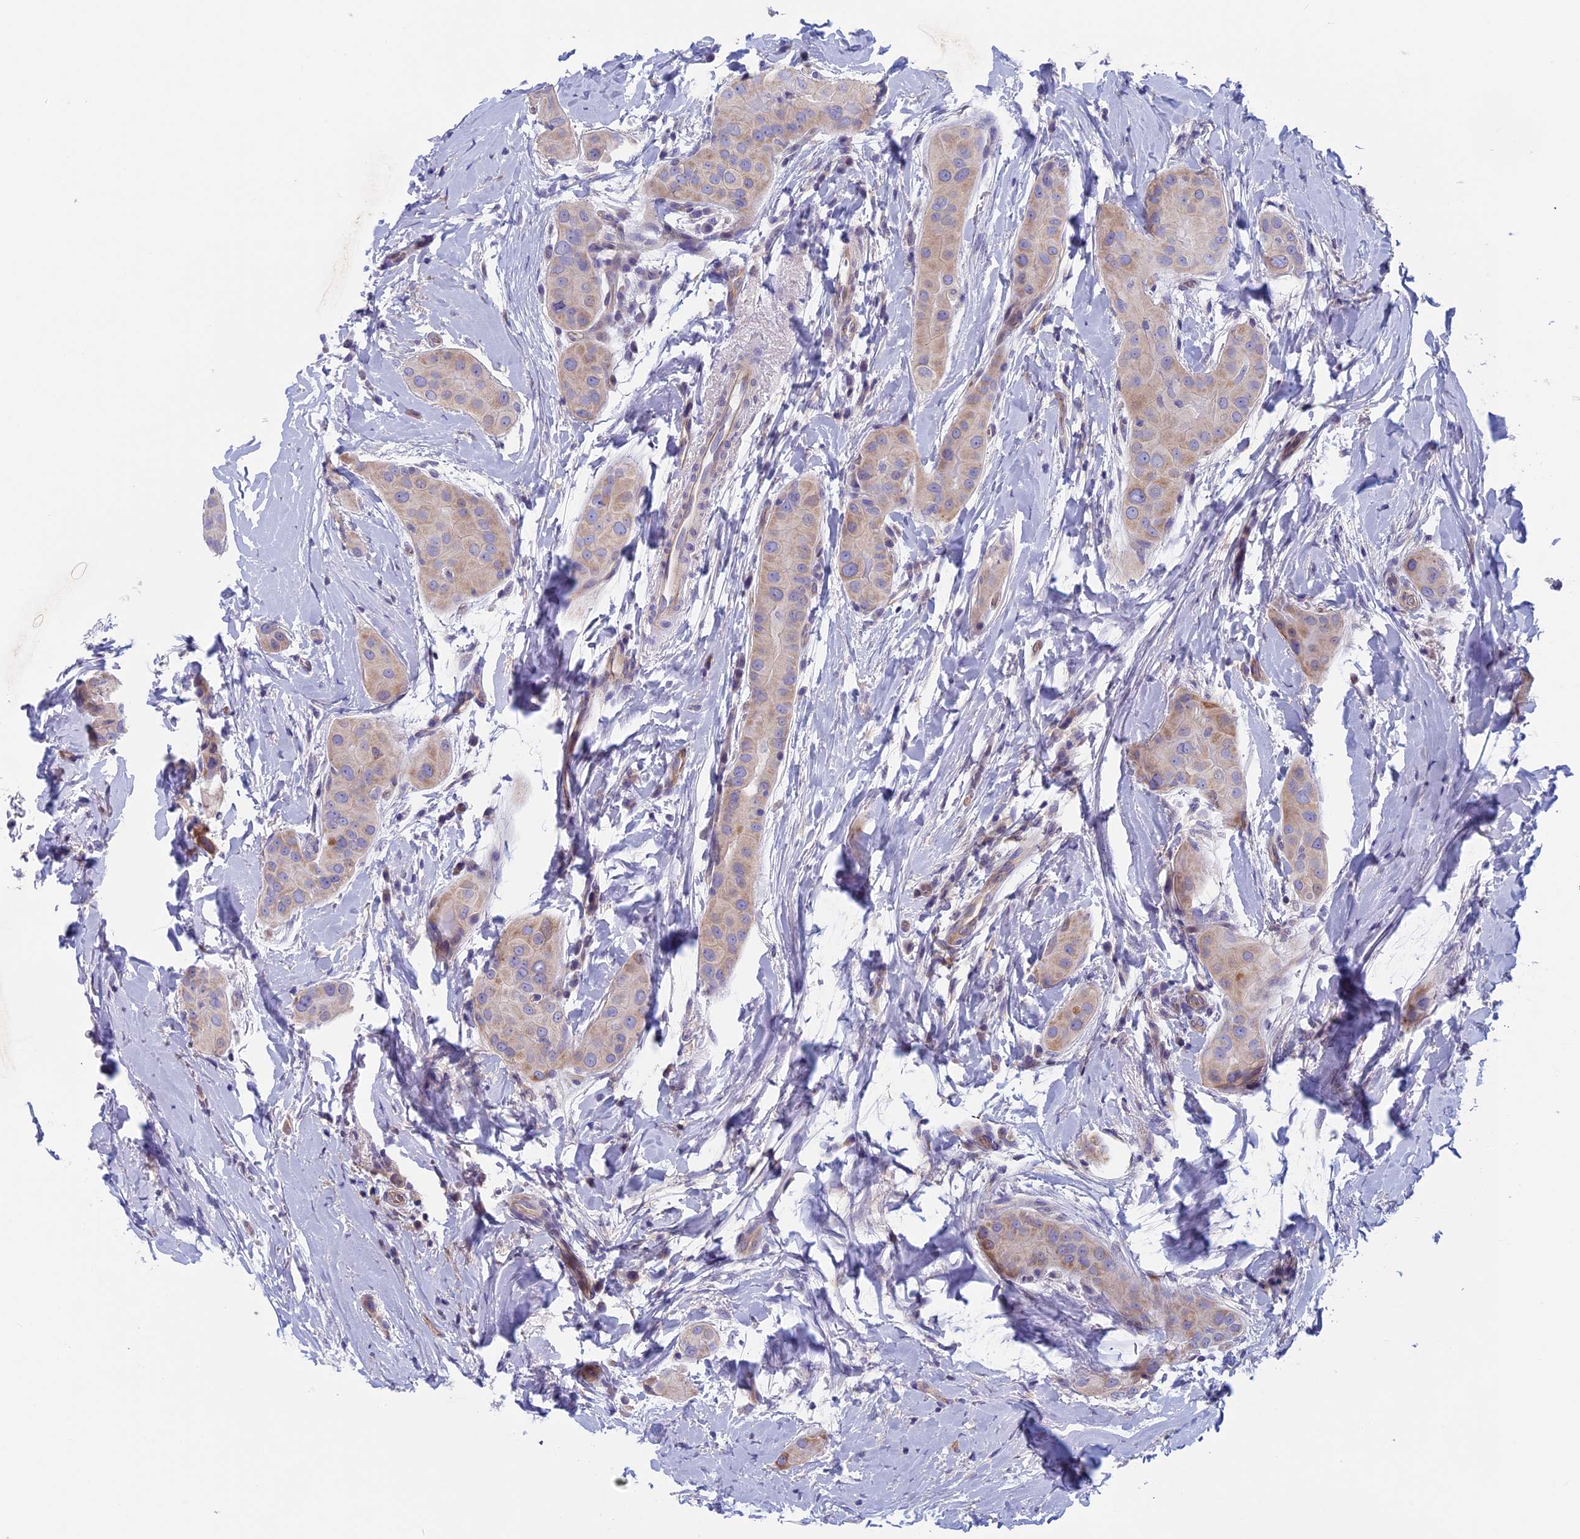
{"staining": {"intensity": "weak", "quantity": "<25%", "location": "cytoplasmic/membranous"}, "tissue": "thyroid cancer", "cell_type": "Tumor cells", "image_type": "cancer", "snomed": [{"axis": "morphology", "description": "Papillary adenocarcinoma, NOS"}, {"axis": "topography", "description": "Thyroid gland"}], "caption": "The photomicrograph exhibits no significant staining in tumor cells of papillary adenocarcinoma (thyroid). (DAB (3,3'-diaminobenzidine) immunohistochemistry, high magnification).", "gene": "CNOT6L", "patient": {"sex": "male", "age": 33}}